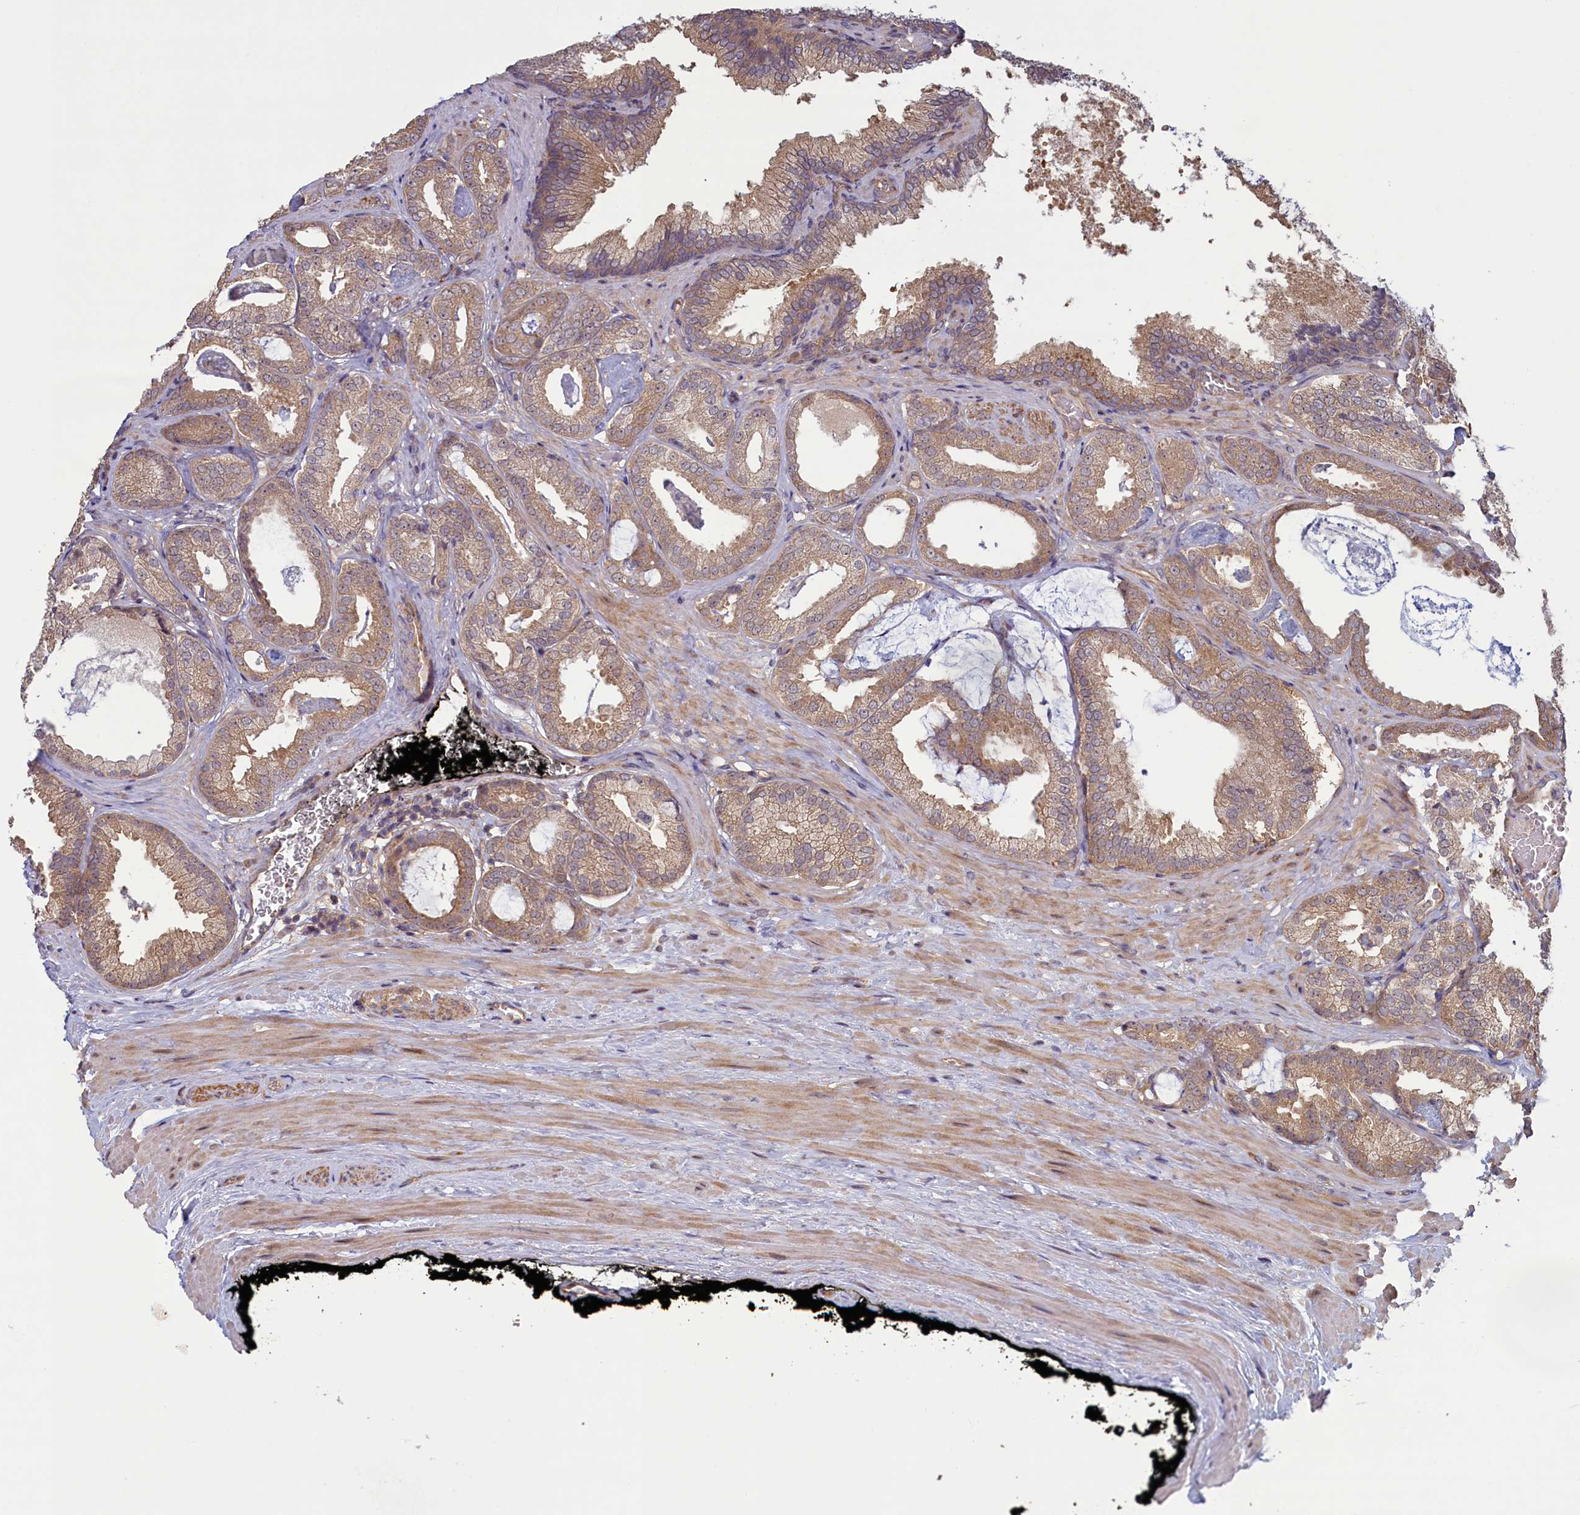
{"staining": {"intensity": "weak", "quantity": ">75%", "location": "cytoplasmic/membranous"}, "tissue": "prostate cancer", "cell_type": "Tumor cells", "image_type": "cancer", "snomed": [{"axis": "morphology", "description": "Adenocarcinoma, Low grade"}, {"axis": "topography", "description": "Prostate"}], "caption": "This micrograph exhibits prostate cancer (low-grade adenocarcinoma) stained with immunohistochemistry to label a protein in brown. The cytoplasmic/membranous of tumor cells show weak positivity for the protein. Nuclei are counter-stained blue.", "gene": "CIAO2B", "patient": {"sex": "male", "age": 71}}